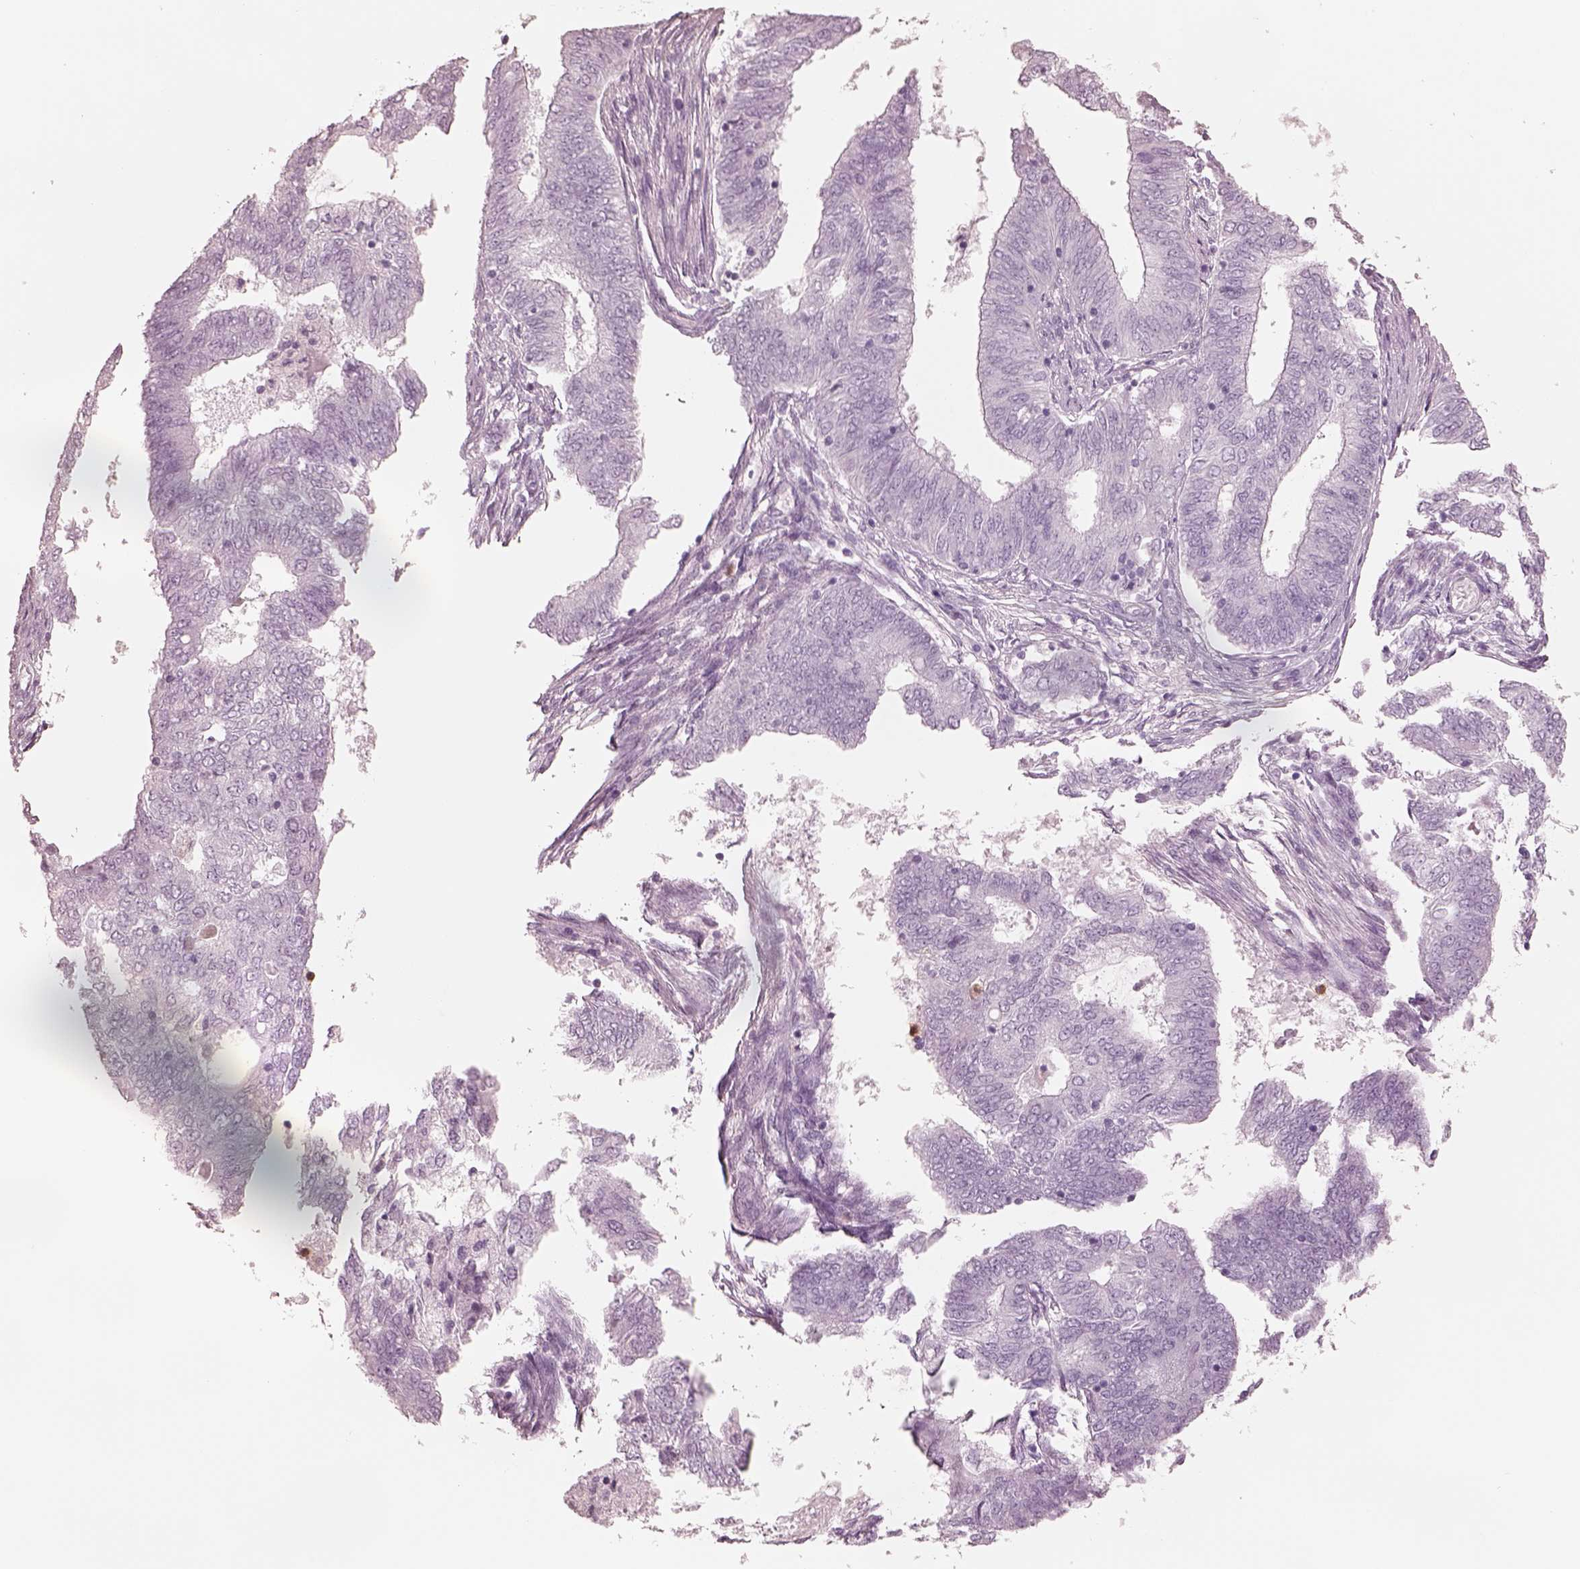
{"staining": {"intensity": "negative", "quantity": "none", "location": "none"}, "tissue": "endometrial cancer", "cell_type": "Tumor cells", "image_type": "cancer", "snomed": [{"axis": "morphology", "description": "Adenocarcinoma, NOS"}, {"axis": "topography", "description": "Endometrium"}], "caption": "Tumor cells are negative for brown protein staining in endometrial cancer (adenocarcinoma).", "gene": "ELANE", "patient": {"sex": "female", "age": 62}}